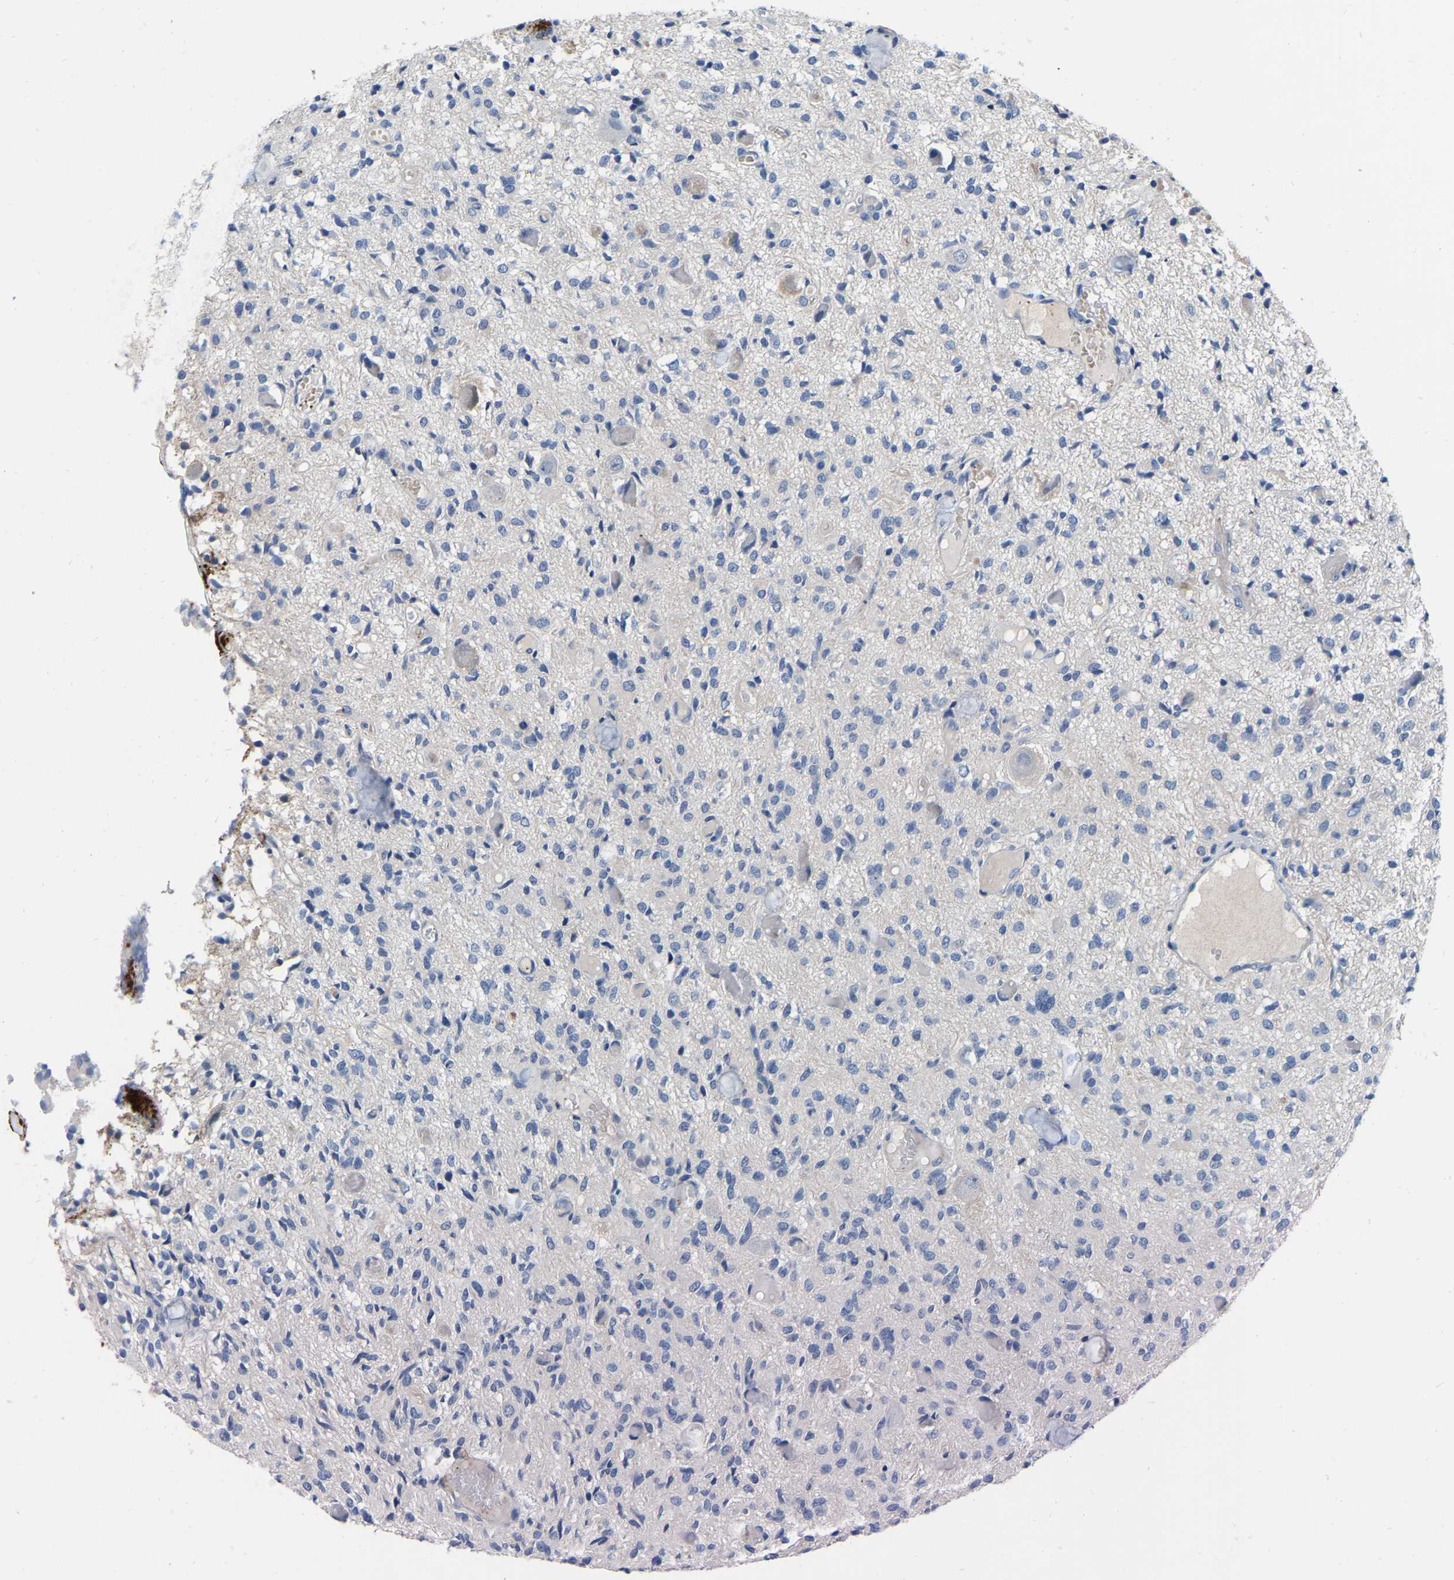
{"staining": {"intensity": "negative", "quantity": "none", "location": "none"}, "tissue": "glioma", "cell_type": "Tumor cells", "image_type": "cancer", "snomed": [{"axis": "morphology", "description": "Glioma, malignant, High grade"}, {"axis": "topography", "description": "Brain"}], "caption": "This is an immunohistochemistry (IHC) micrograph of human glioma. There is no positivity in tumor cells.", "gene": "RAB27B", "patient": {"sex": "female", "age": 59}}